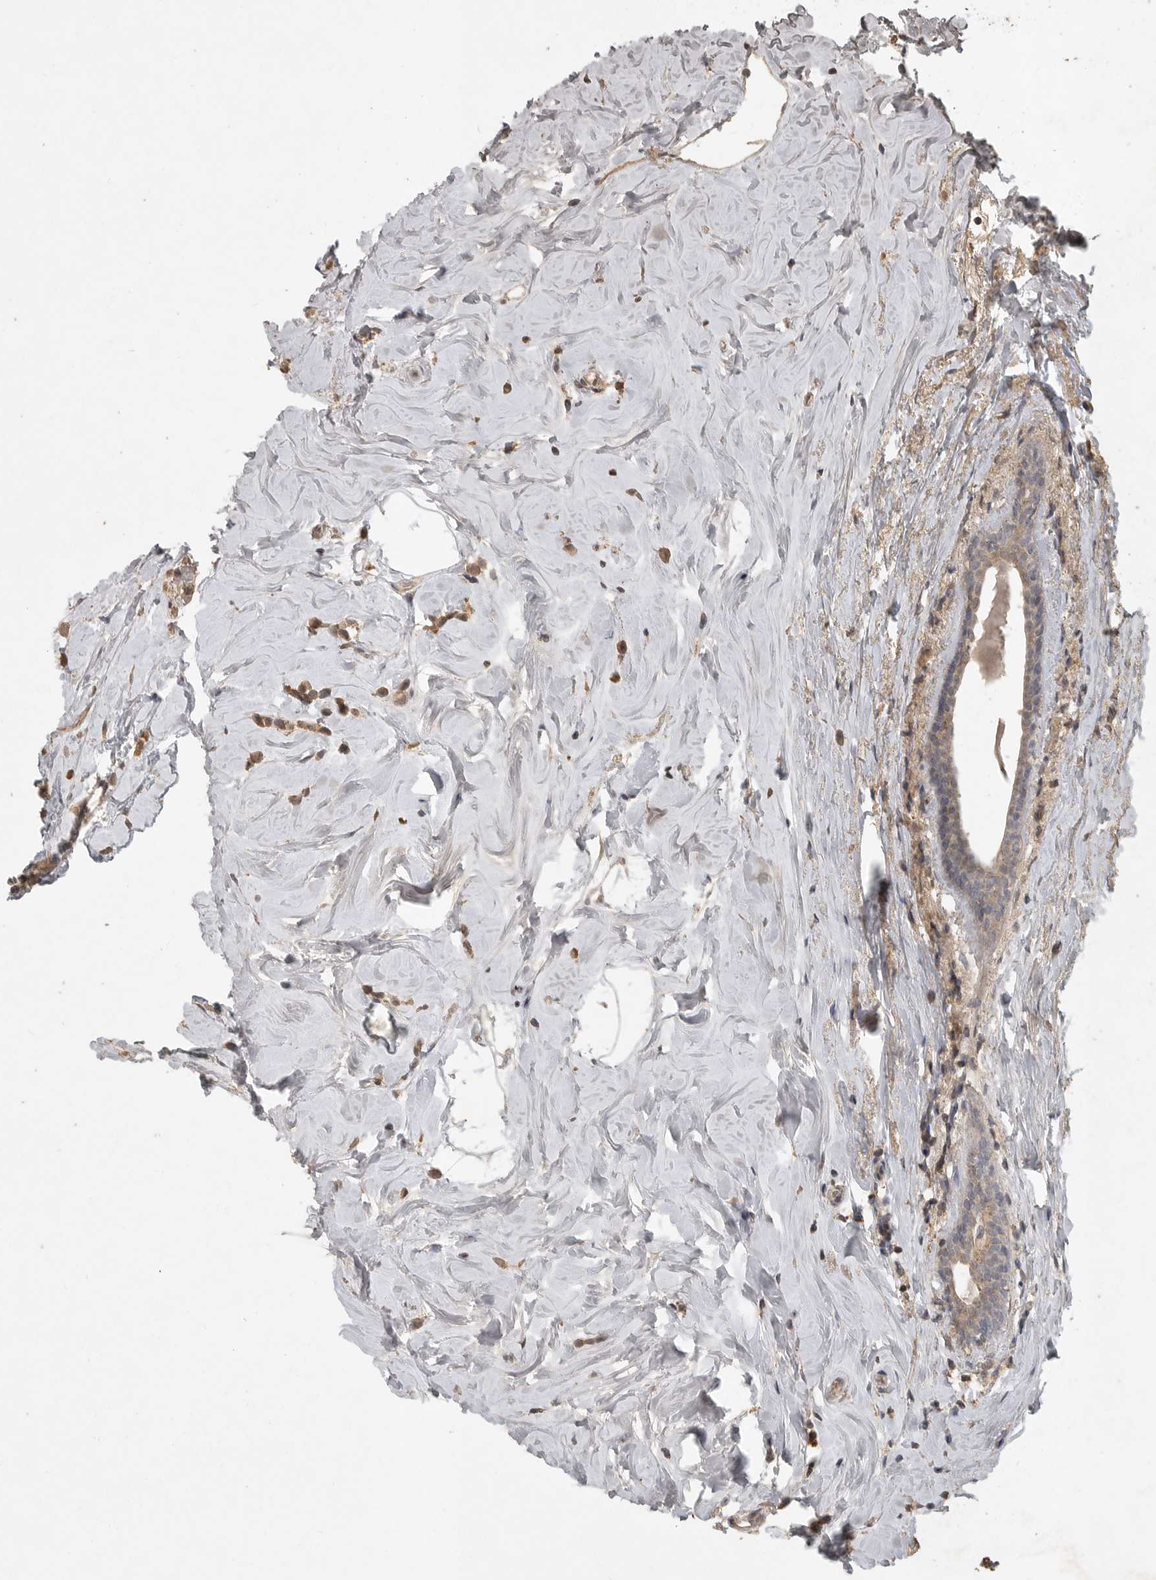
{"staining": {"intensity": "weak", "quantity": ">75%", "location": "cytoplasmic/membranous"}, "tissue": "breast cancer", "cell_type": "Tumor cells", "image_type": "cancer", "snomed": [{"axis": "morphology", "description": "Lobular carcinoma"}, {"axis": "topography", "description": "Breast"}], "caption": "A histopathology image showing weak cytoplasmic/membranous expression in approximately >75% of tumor cells in breast lobular carcinoma, as visualized by brown immunohistochemical staining.", "gene": "ADAMTS4", "patient": {"sex": "female", "age": 47}}